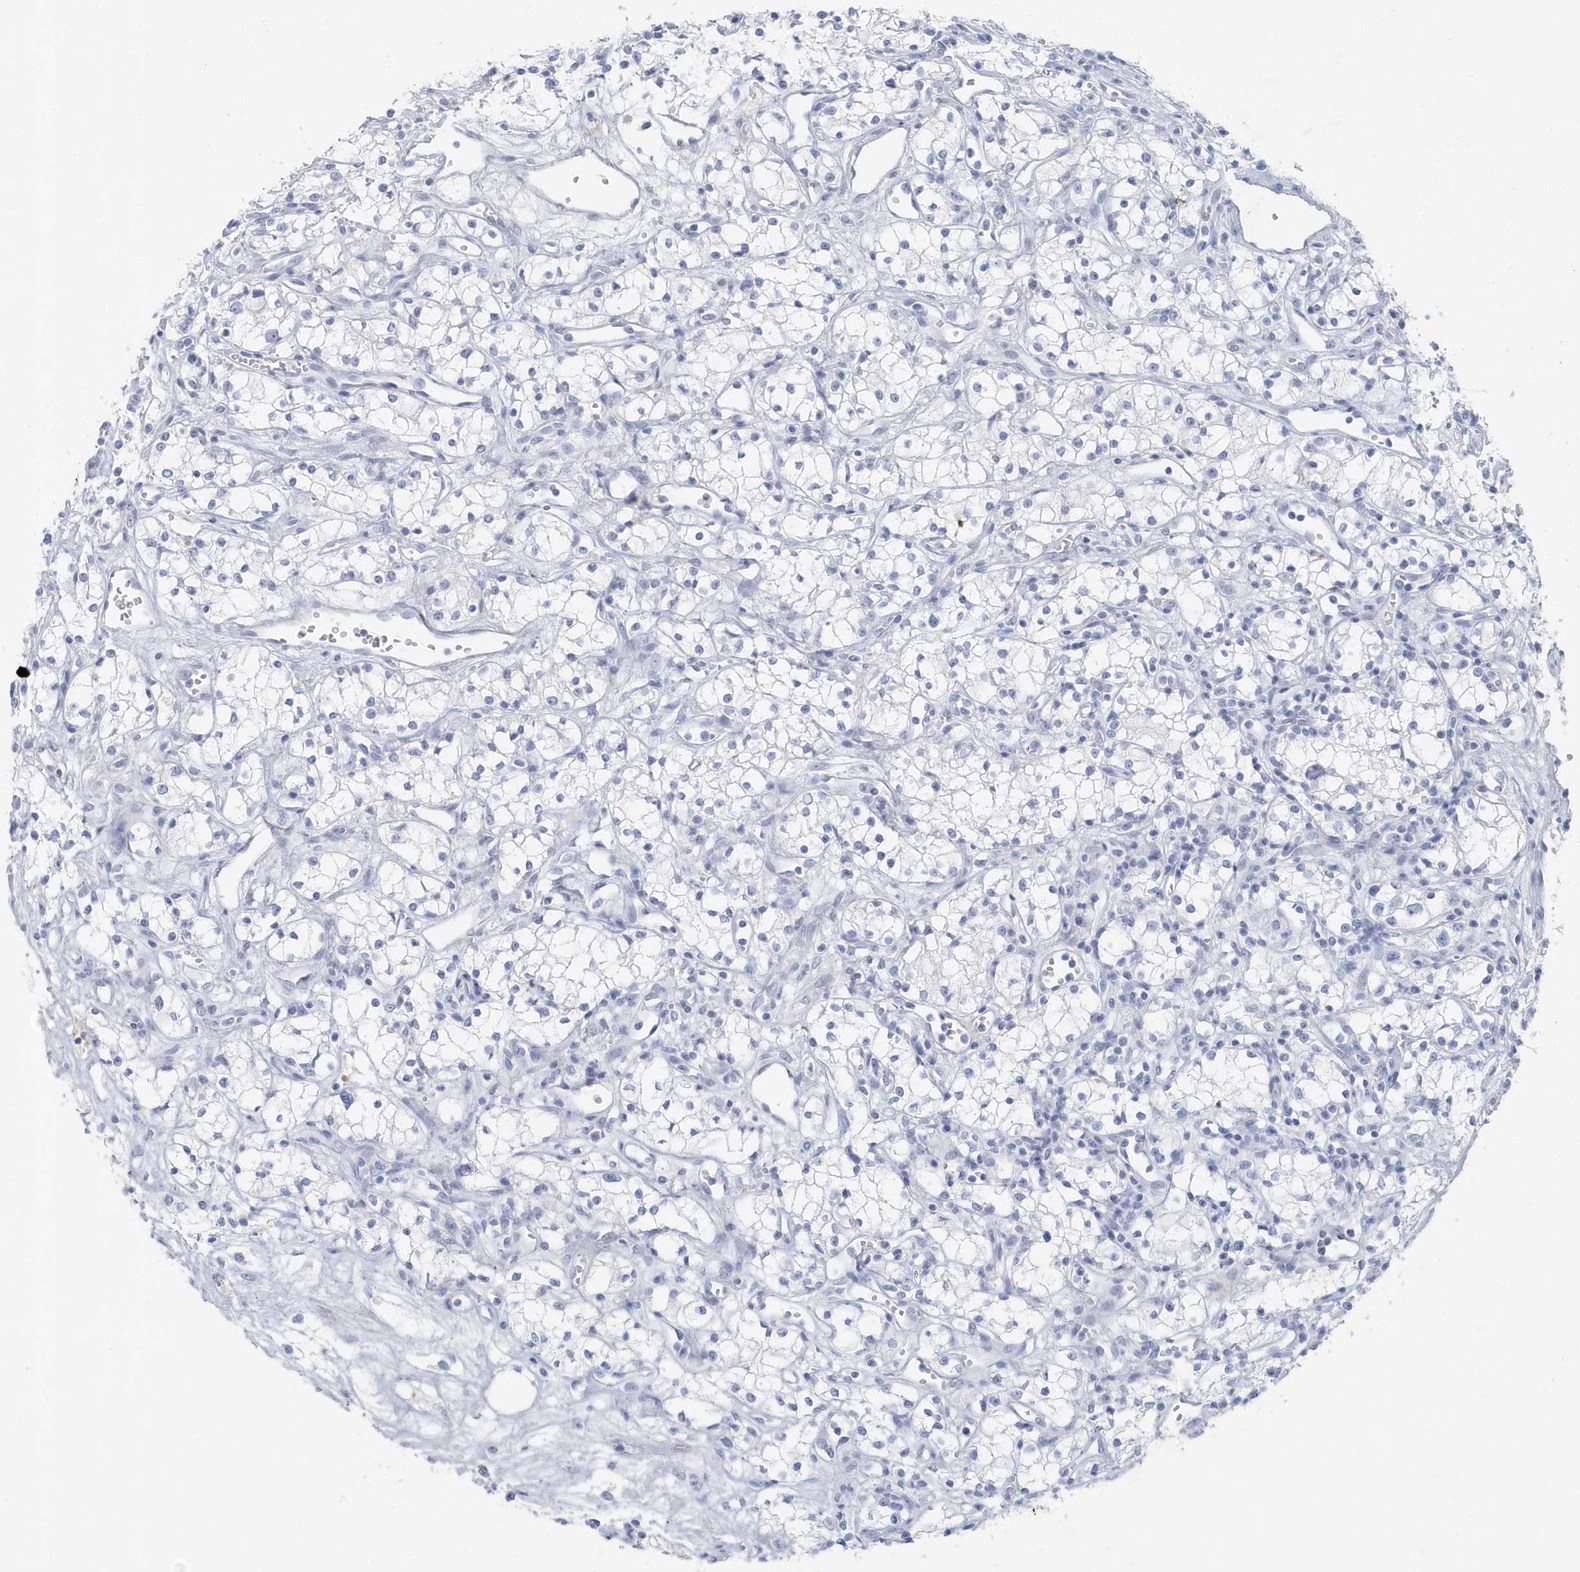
{"staining": {"intensity": "negative", "quantity": "none", "location": "none"}, "tissue": "renal cancer", "cell_type": "Tumor cells", "image_type": "cancer", "snomed": [{"axis": "morphology", "description": "Adenocarcinoma, NOS"}, {"axis": "topography", "description": "Kidney"}], "caption": "Adenocarcinoma (renal) stained for a protein using IHC displays no staining tumor cells.", "gene": "JCHAIN", "patient": {"sex": "male", "age": 59}}